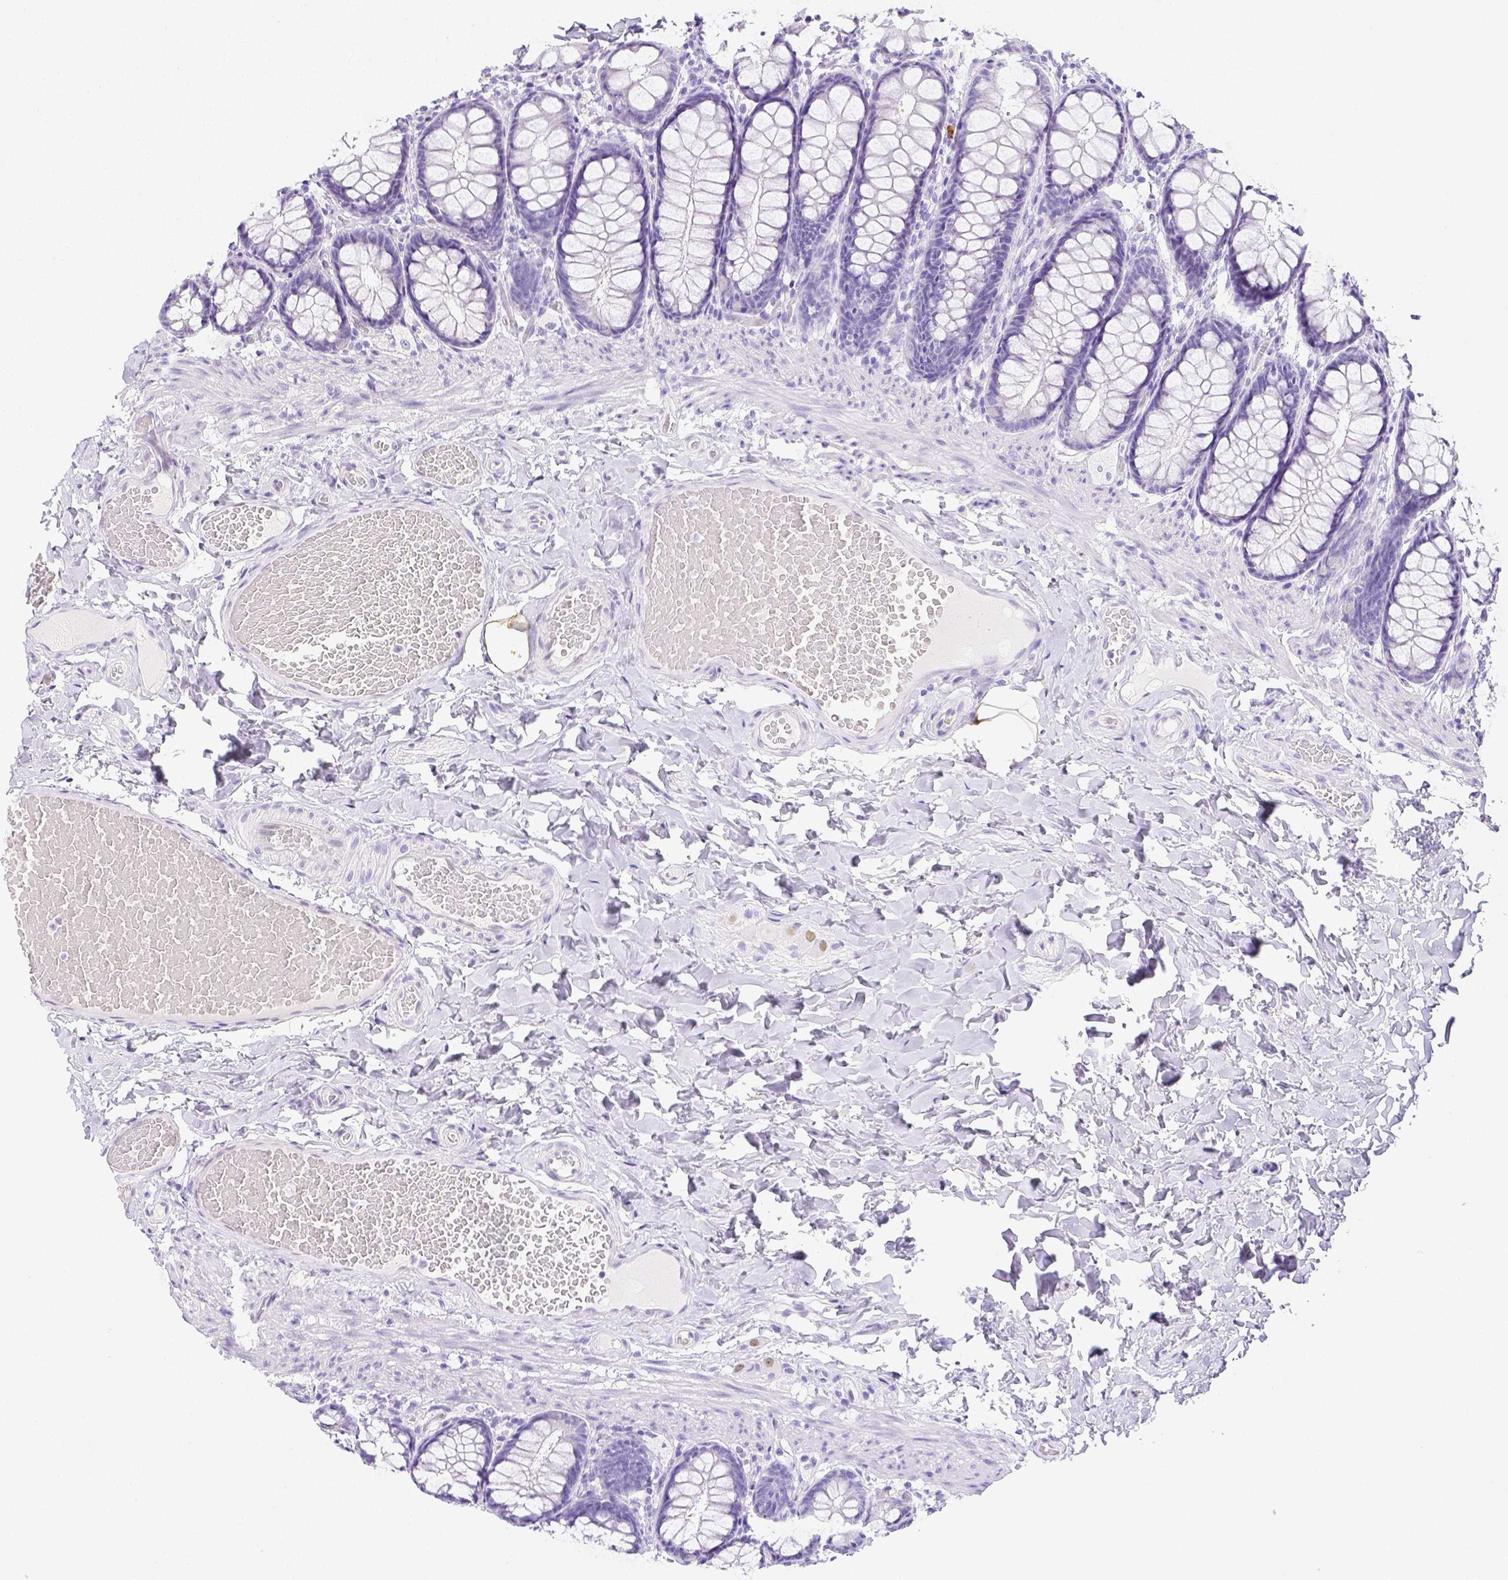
{"staining": {"intensity": "negative", "quantity": "none", "location": "none"}, "tissue": "colon", "cell_type": "Endothelial cells", "image_type": "normal", "snomed": [{"axis": "morphology", "description": "Normal tissue, NOS"}, {"axis": "topography", "description": "Colon"}], "caption": "This image is of benign colon stained with immunohistochemistry to label a protein in brown with the nuclei are counter-stained blue. There is no positivity in endothelial cells.", "gene": "ARHGAP36", "patient": {"sex": "male", "age": 47}}